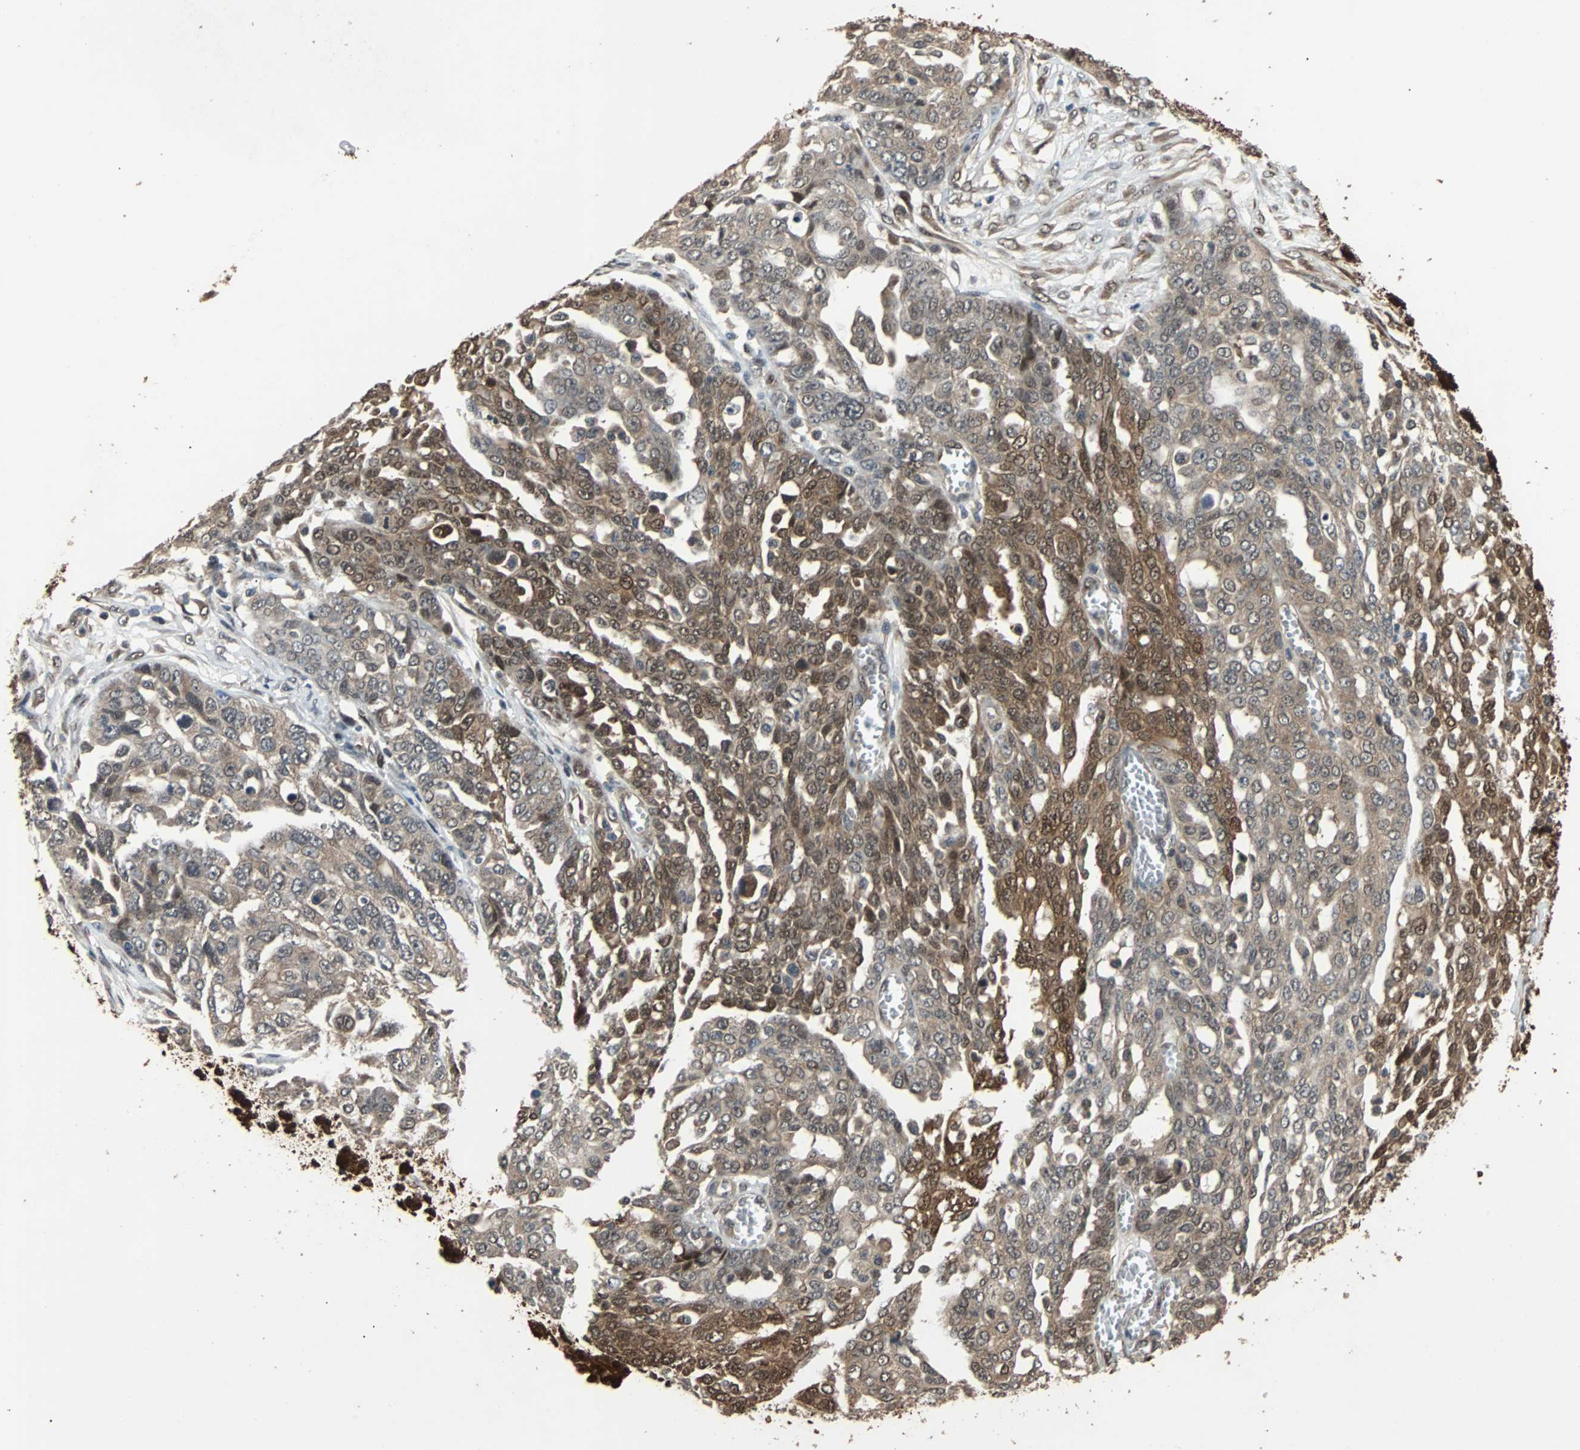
{"staining": {"intensity": "moderate", "quantity": ">75%", "location": "cytoplasmic/membranous,nuclear"}, "tissue": "ovarian cancer", "cell_type": "Tumor cells", "image_type": "cancer", "snomed": [{"axis": "morphology", "description": "Cystadenocarcinoma, serous, NOS"}, {"axis": "topography", "description": "Soft tissue"}, {"axis": "topography", "description": "Ovary"}], "caption": "This micrograph displays ovarian cancer (serous cystadenocarcinoma) stained with immunohistochemistry (IHC) to label a protein in brown. The cytoplasmic/membranous and nuclear of tumor cells show moderate positivity for the protein. Nuclei are counter-stained blue.", "gene": "PRDX6", "patient": {"sex": "female", "age": 57}}